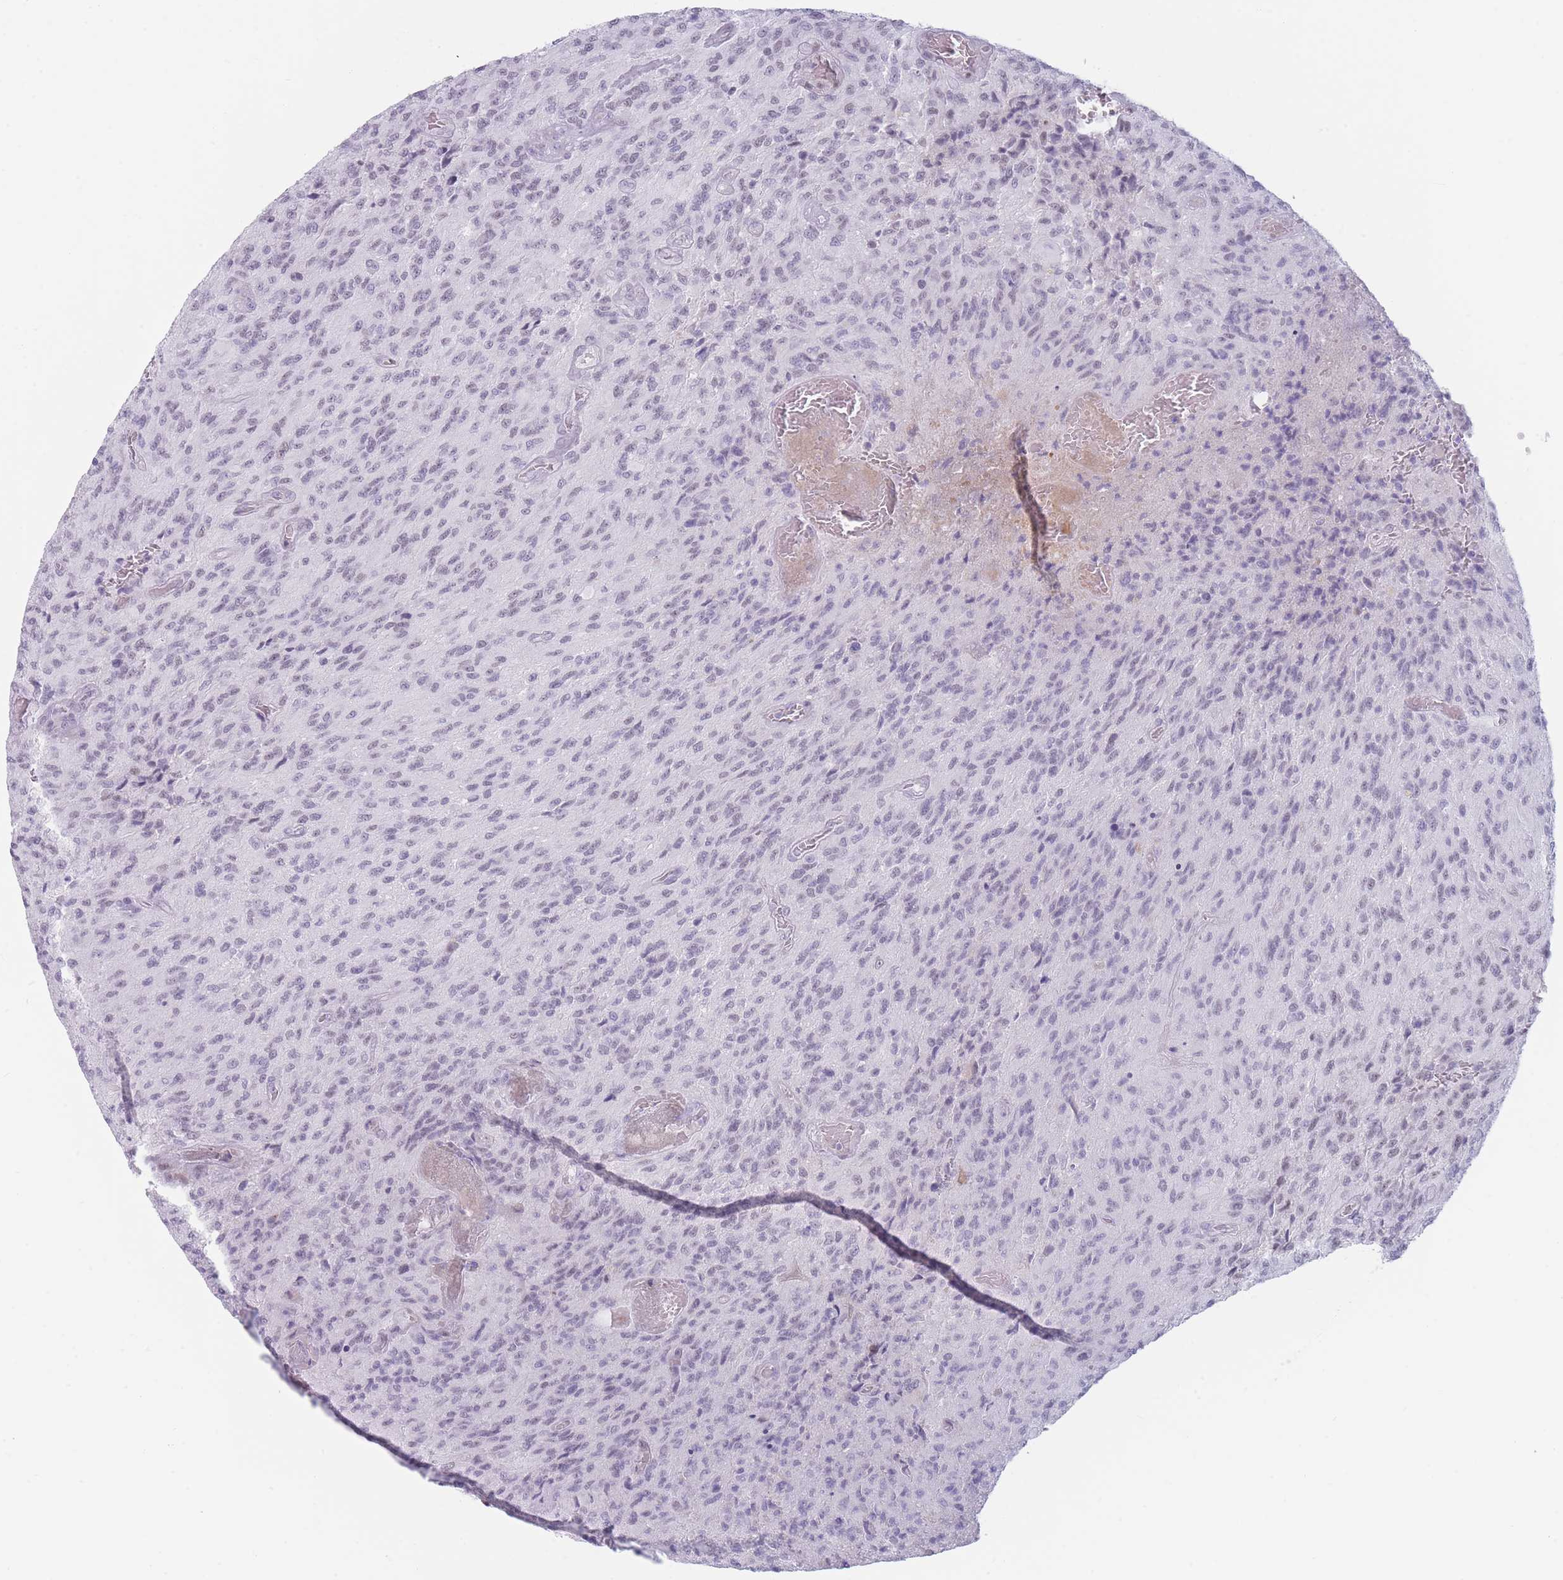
{"staining": {"intensity": "negative", "quantity": "none", "location": "none"}, "tissue": "glioma", "cell_type": "Tumor cells", "image_type": "cancer", "snomed": [{"axis": "morphology", "description": "Normal tissue, NOS"}, {"axis": "morphology", "description": "Glioma, malignant, High grade"}, {"axis": "topography", "description": "Cerebral cortex"}], "caption": "Tumor cells are negative for protein expression in human glioma.", "gene": "IFNA6", "patient": {"sex": "male", "age": 56}}